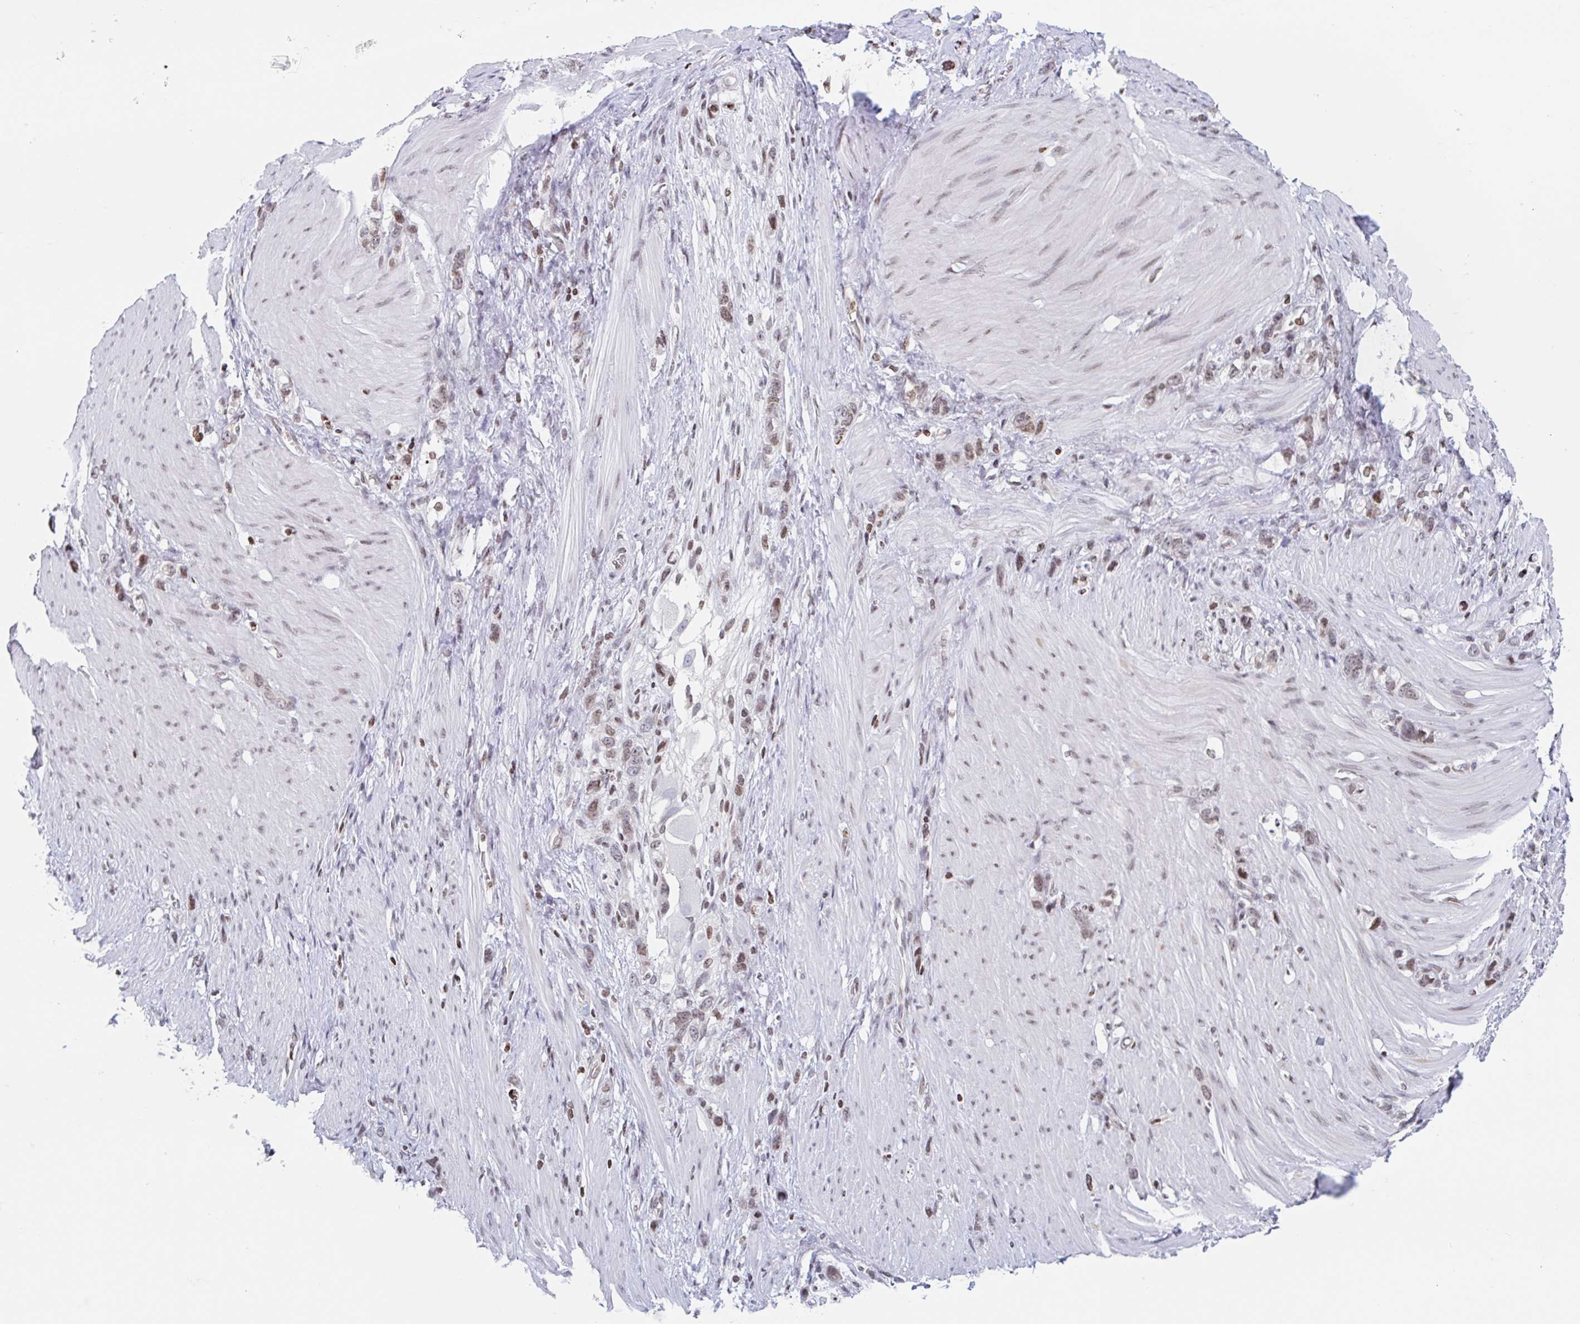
{"staining": {"intensity": "moderate", "quantity": ">75%", "location": "nuclear"}, "tissue": "stomach cancer", "cell_type": "Tumor cells", "image_type": "cancer", "snomed": [{"axis": "morphology", "description": "Adenocarcinoma, NOS"}, {"axis": "topography", "description": "Stomach"}], "caption": "A medium amount of moderate nuclear staining is present in about >75% of tumor cells in stomach cancer tissue.", "gene": "NOL6", "patient": {"sex": "female", "age": 65}}